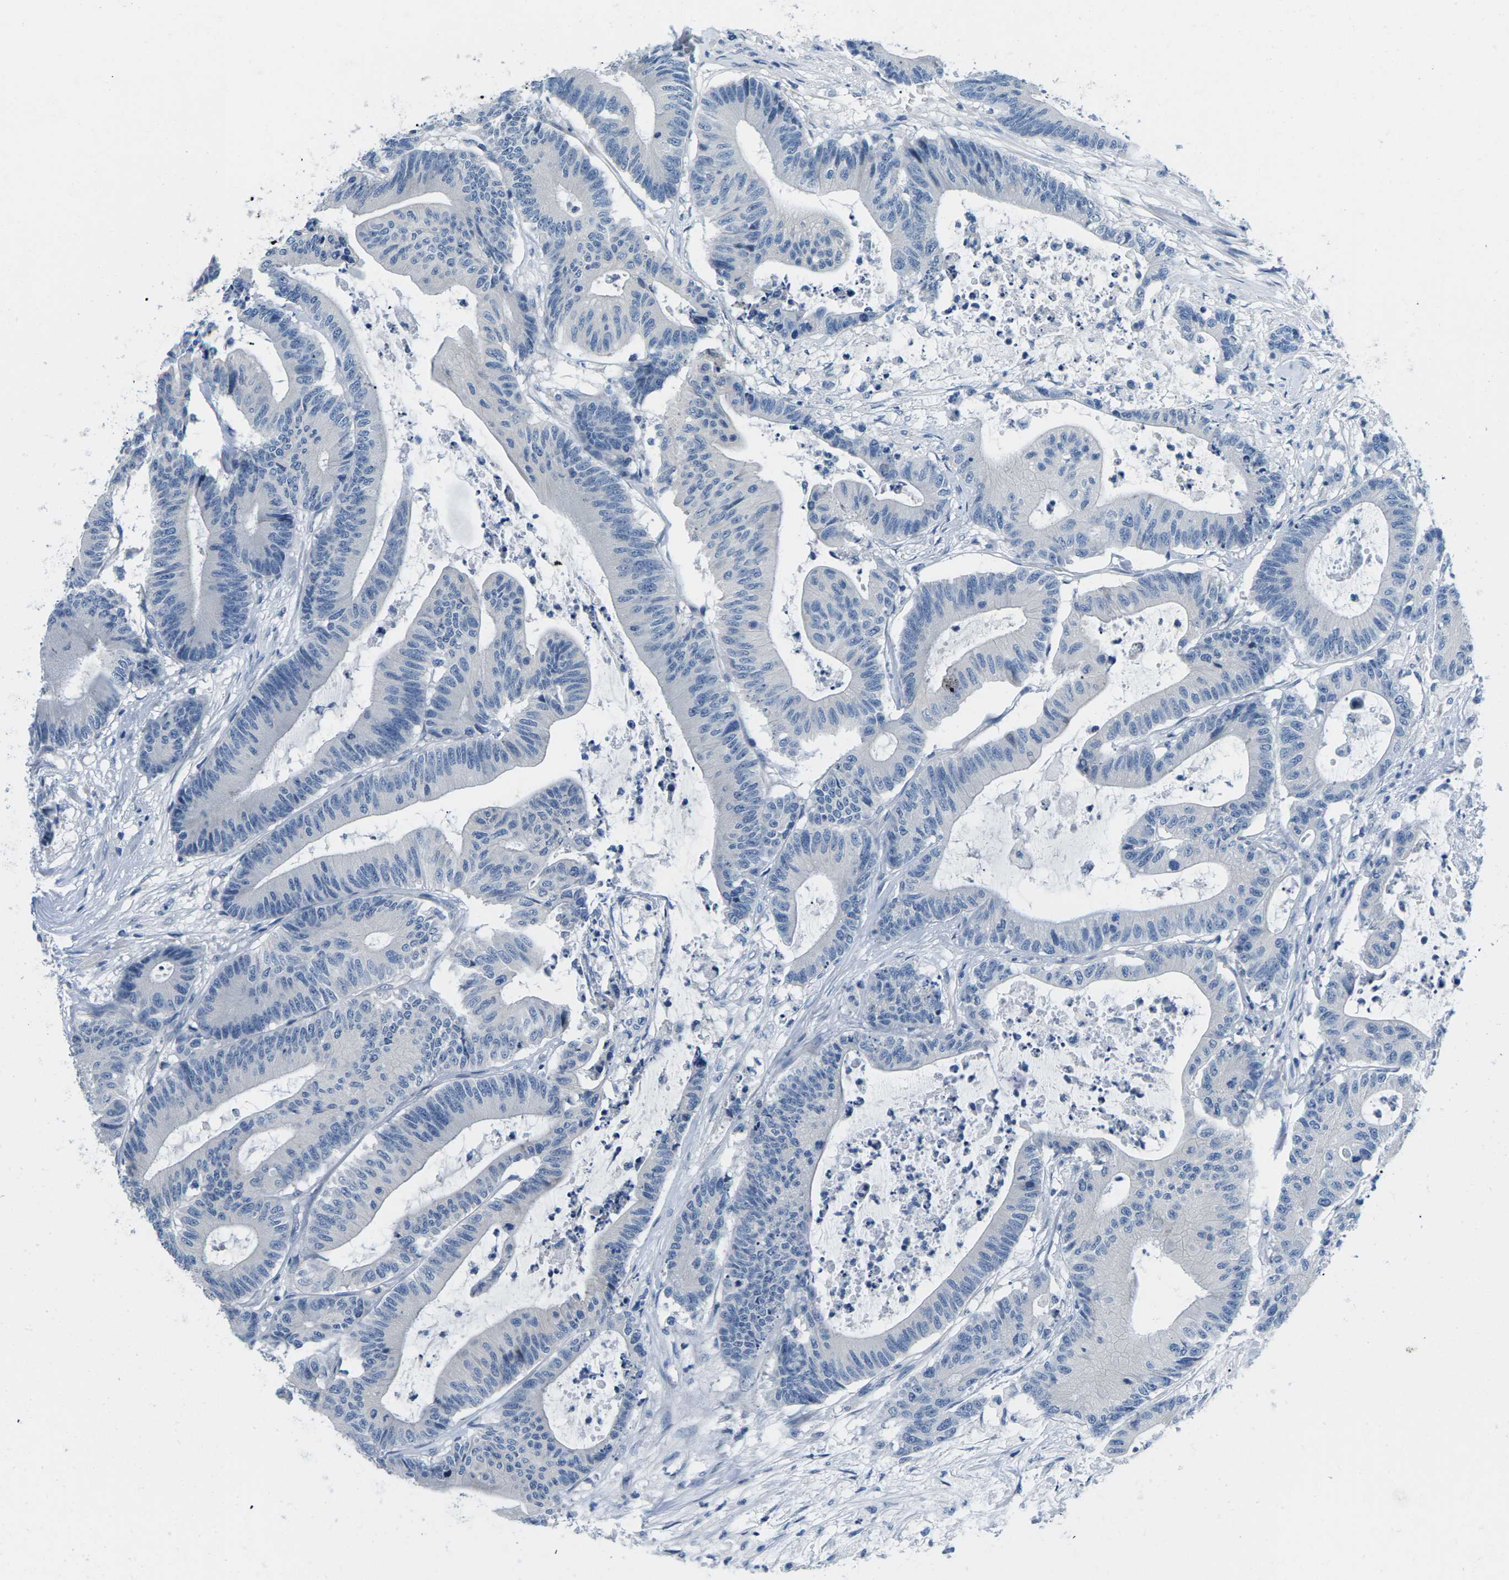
{"staining": {"intensity": "negative", "quantity": "none", "location": "none"}, "tissue": "colorectal cancer", "cell_type": "Tumor cells", "image_type": "cancer", "snomed": [{"axis": "morphology", "description": "Adenocarcinoma, NOS"}, {"axis": "topography", "description": "Colon"}], "caption": "High power microscopy photomicrograph of an immunohistochemistry (IHC) image of colorectal cancer, revealing no significant expression in tumor cells. (DAB immunohistochemistry, high magnification).", "gene": "TSPAN2", "patient": {"sex": "female", "age": 84}}